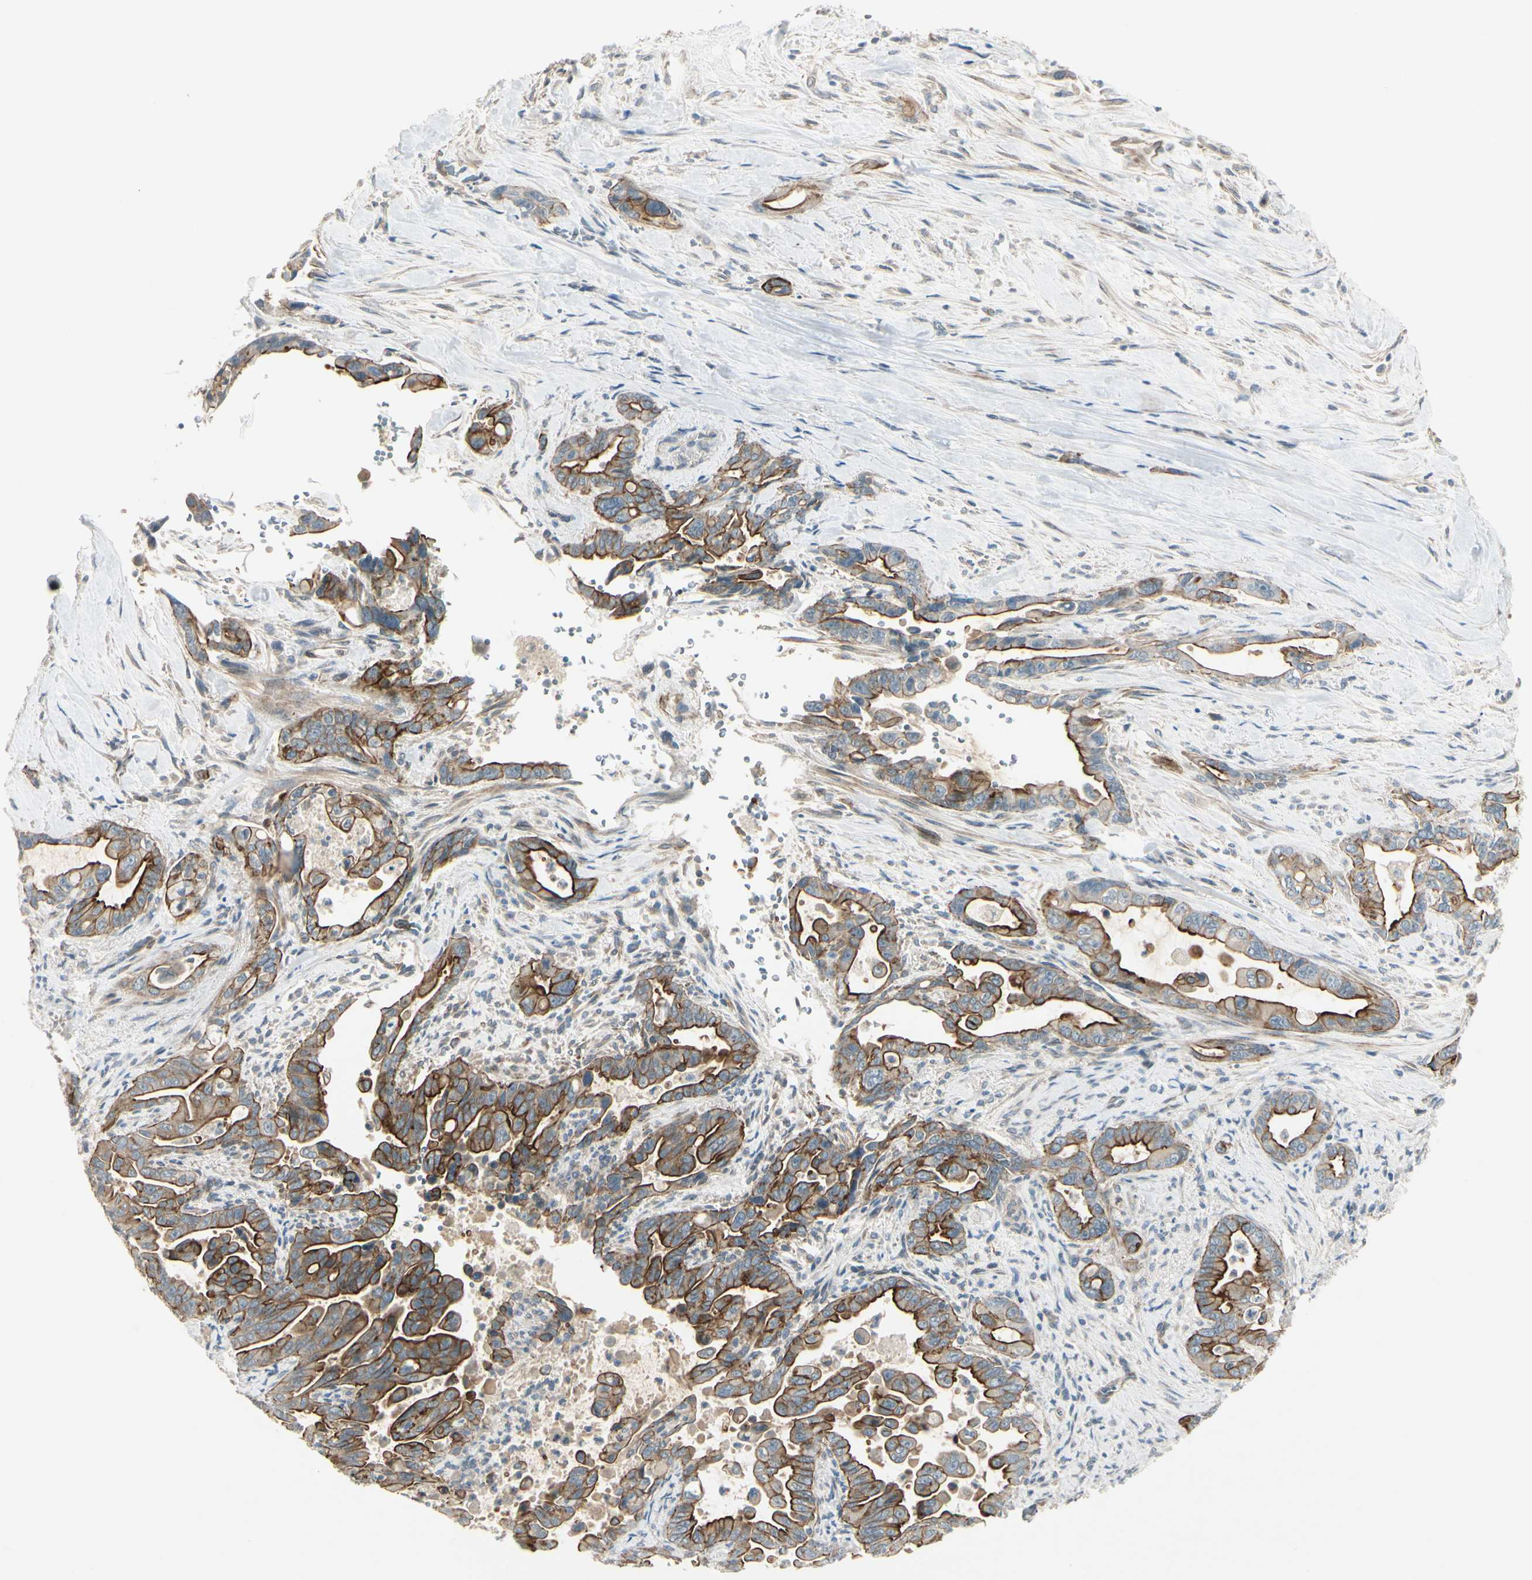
{"staining": {"intensity": "strong", "quantity": ">75%", "location": "cytoplasmic/membranous"}, "tissue": "pancreatic cancer", "cell_type": "Tumor cells", "image_type": "cancer", "snomed": [{"axis": "morphology", "description": "Adenocarcinoma, NOS"}, {"axis": "topography", "description": "Pancreas"}], "caption": "This is an image of immunohistochemistry (IHC) staining of adenocarcinoma (pancreatic), which shows strong positivity in the cytoplasmic/membranous of tumor cells.", "gene": "PPP3CB", "patient": {"sex": "male", "age": 70}}